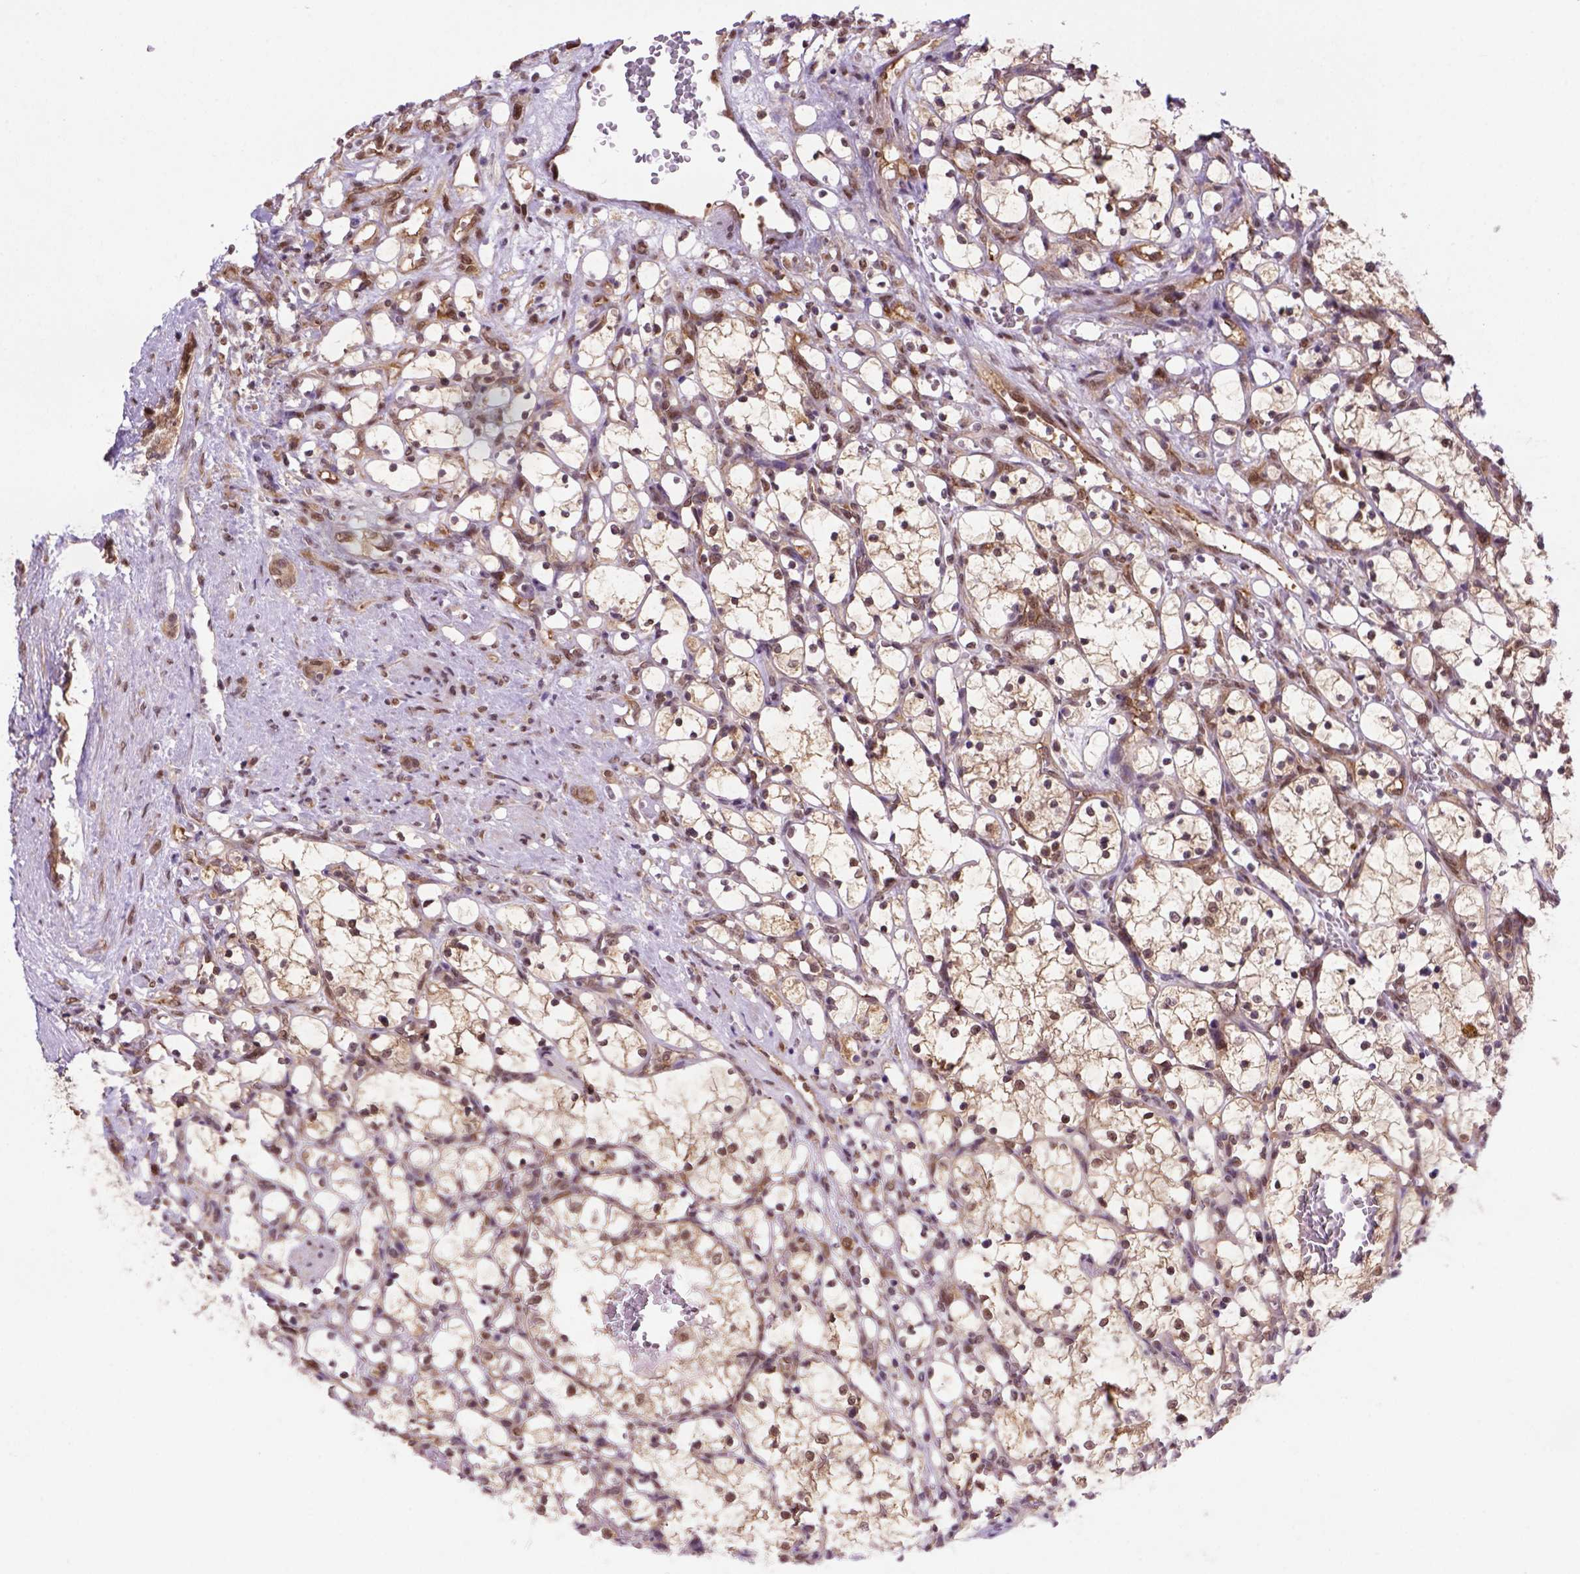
{"staining": {"intensity": "strong", "quantity": ">75%", "location": "cytoplasmic/membranous,nuclear"}, "tissue": "renal cancer", "cell_type": "Tumor cells", "image_type": "cancer", "snomed": [{"axis": "morphology", "description": "Adenocarcinoma, NOS"}, {"axis": "topography", "description": "Kidney"}], "caption": "Renal cancer stained with a brown dye shows strong cytoplasmic/membranous and nuclear positive positivity in approximately >75% of tumor cells.", "gene": "PSMC2", "patient": {"sex": "female", "age": 69}}